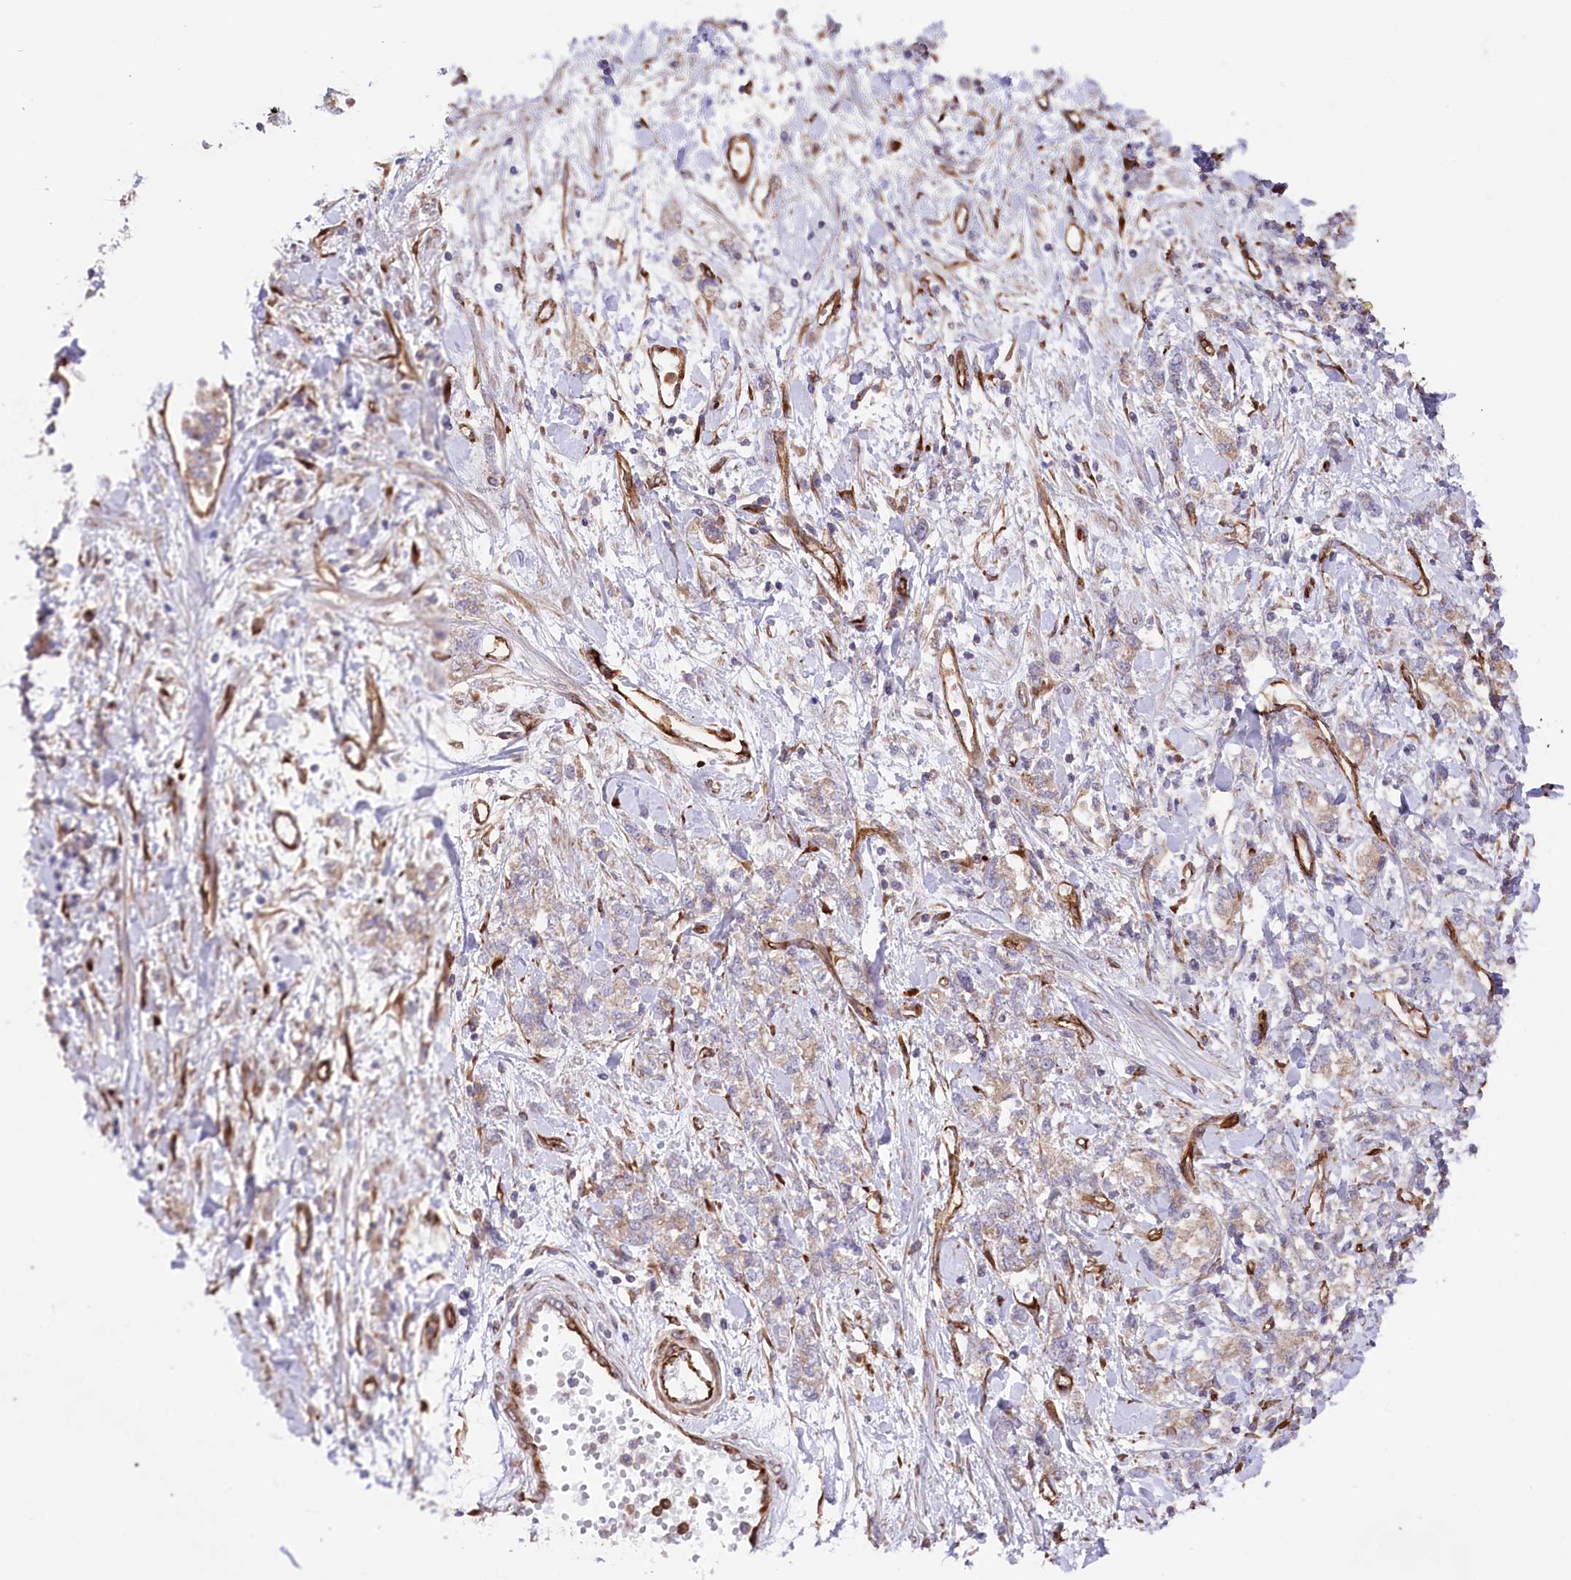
{"staining": {"intensity": "weak", "quantity": "<25%", "location": "cytoplasmic/membranous"}, "tissue": "stomach cancer", "cell_type": "Tumor cells", "image_type": "cancer", "snomed": [{"axis": "morphology", "description": "Adenocarcinoma, NOS"}, {"axis": "topography", "description": "Stomach"}], "caption": "Stomach adenocarcinoma was stained to show a protein in brown. There is no significant staining in tumor cells. (Stains: DAB (3,3'-diaminobenzidine) IHC with hematoxylin counter stain, Microscopy: brightfield microscopy at high magnification).", "gene": "MTPAP", "patient": {"sex": "female", "age": 76}}